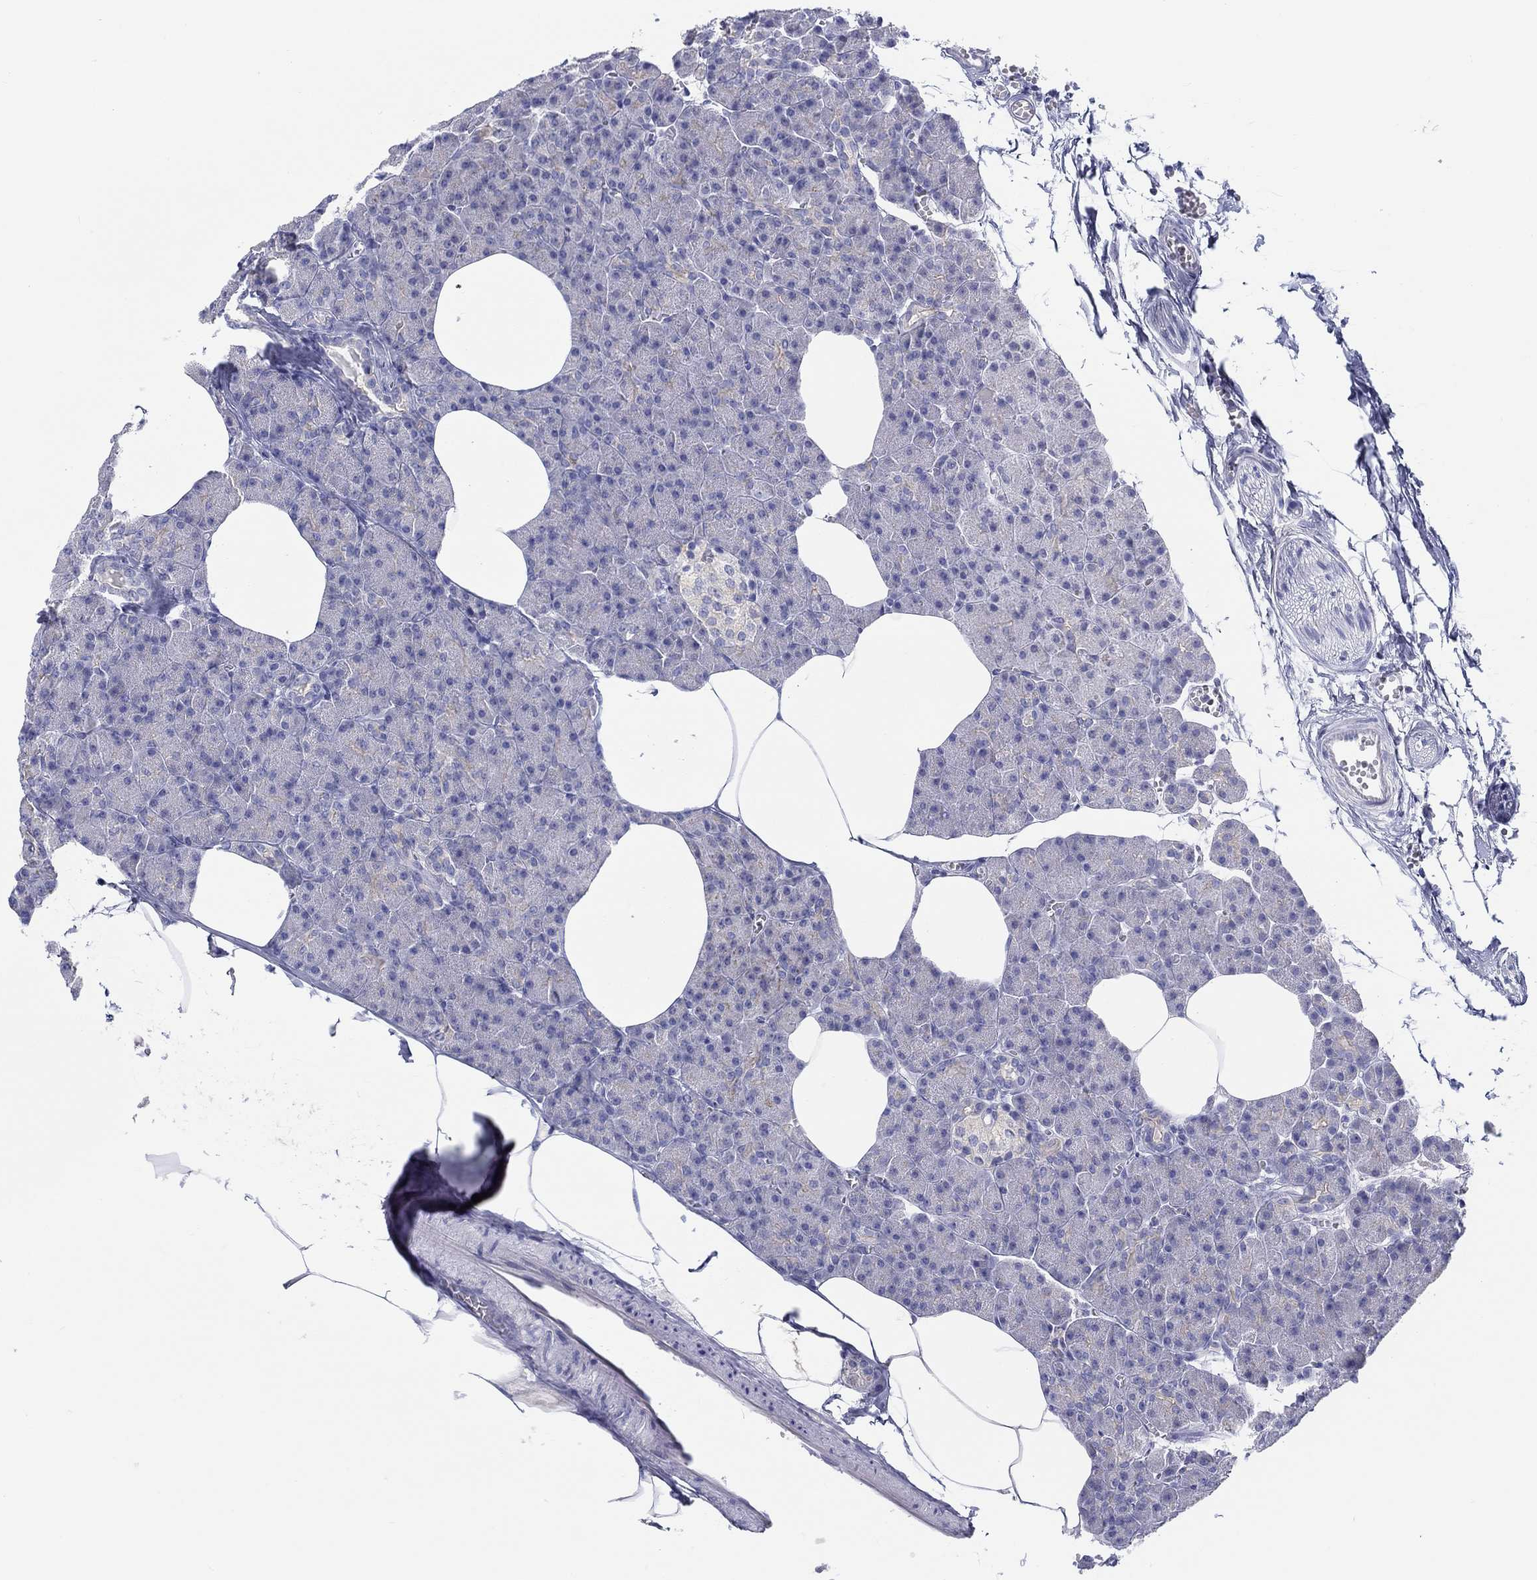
{"staining": {"intensity": "negative", "quantity": "none", "location": "none"}, "tissue": "pancreas", "cell_type": "Exocrine glandular cells", "image_type": "normal", "snomed": [{"axis": "morphology", "description": "Normal tissue, NOS"}, {"axis": "topography", "description": "Pancreas"}], "caption": "DAB (3,3'-diaminobenzidine) immunohistochemical staining of benign human pancreas reveals no significant positivity in exocrine glandular cells. (DAB immunohistochemistry visualized using brightfield microscopy, high magnification).", "gene": "HAPLN4", "patient": {"sex": "female", "age": 45}}